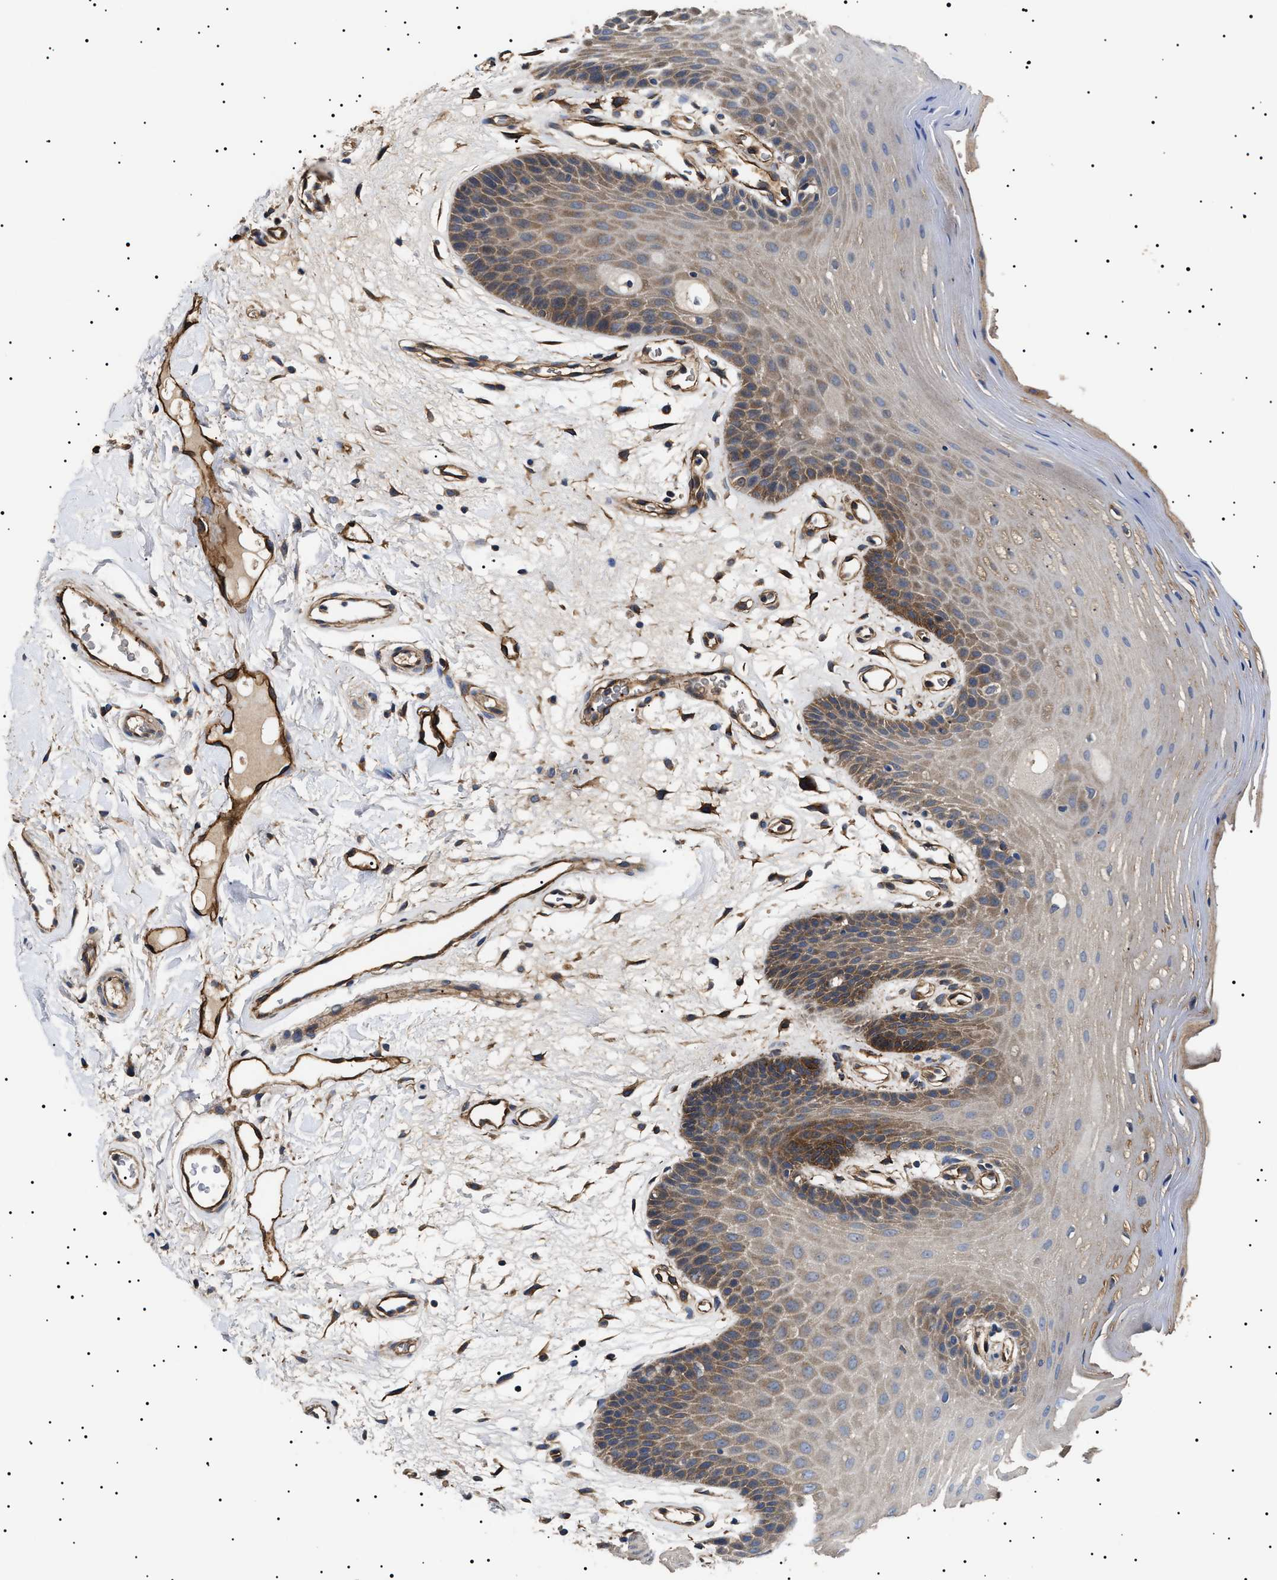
{"staining": {"intensity": "moderate", "quantity": ">75%", "location": "cytoplasmic/membranous"}, "tissue": "oral mucosa", "cell_type": "Squamous epithelial cells", "image_type": "normal", "snomed": [{"axis": "morphology", "description": "Normal tissue, NOS"}, {"axis": "morphology", "description": "Squamous cell carcinoma, NOS"}, {"axis": "topography", "description": "Oral tissue"}, {"axis": "topography", "description": "Head-Neck"}], "caption": "Moderate cytoplasmic/membranous staining is identified in about >75% of squamous epithelial cells in benign oral mucosa.", "gene": "TPP2", "patient": {"sex": "male", "age": 71}}